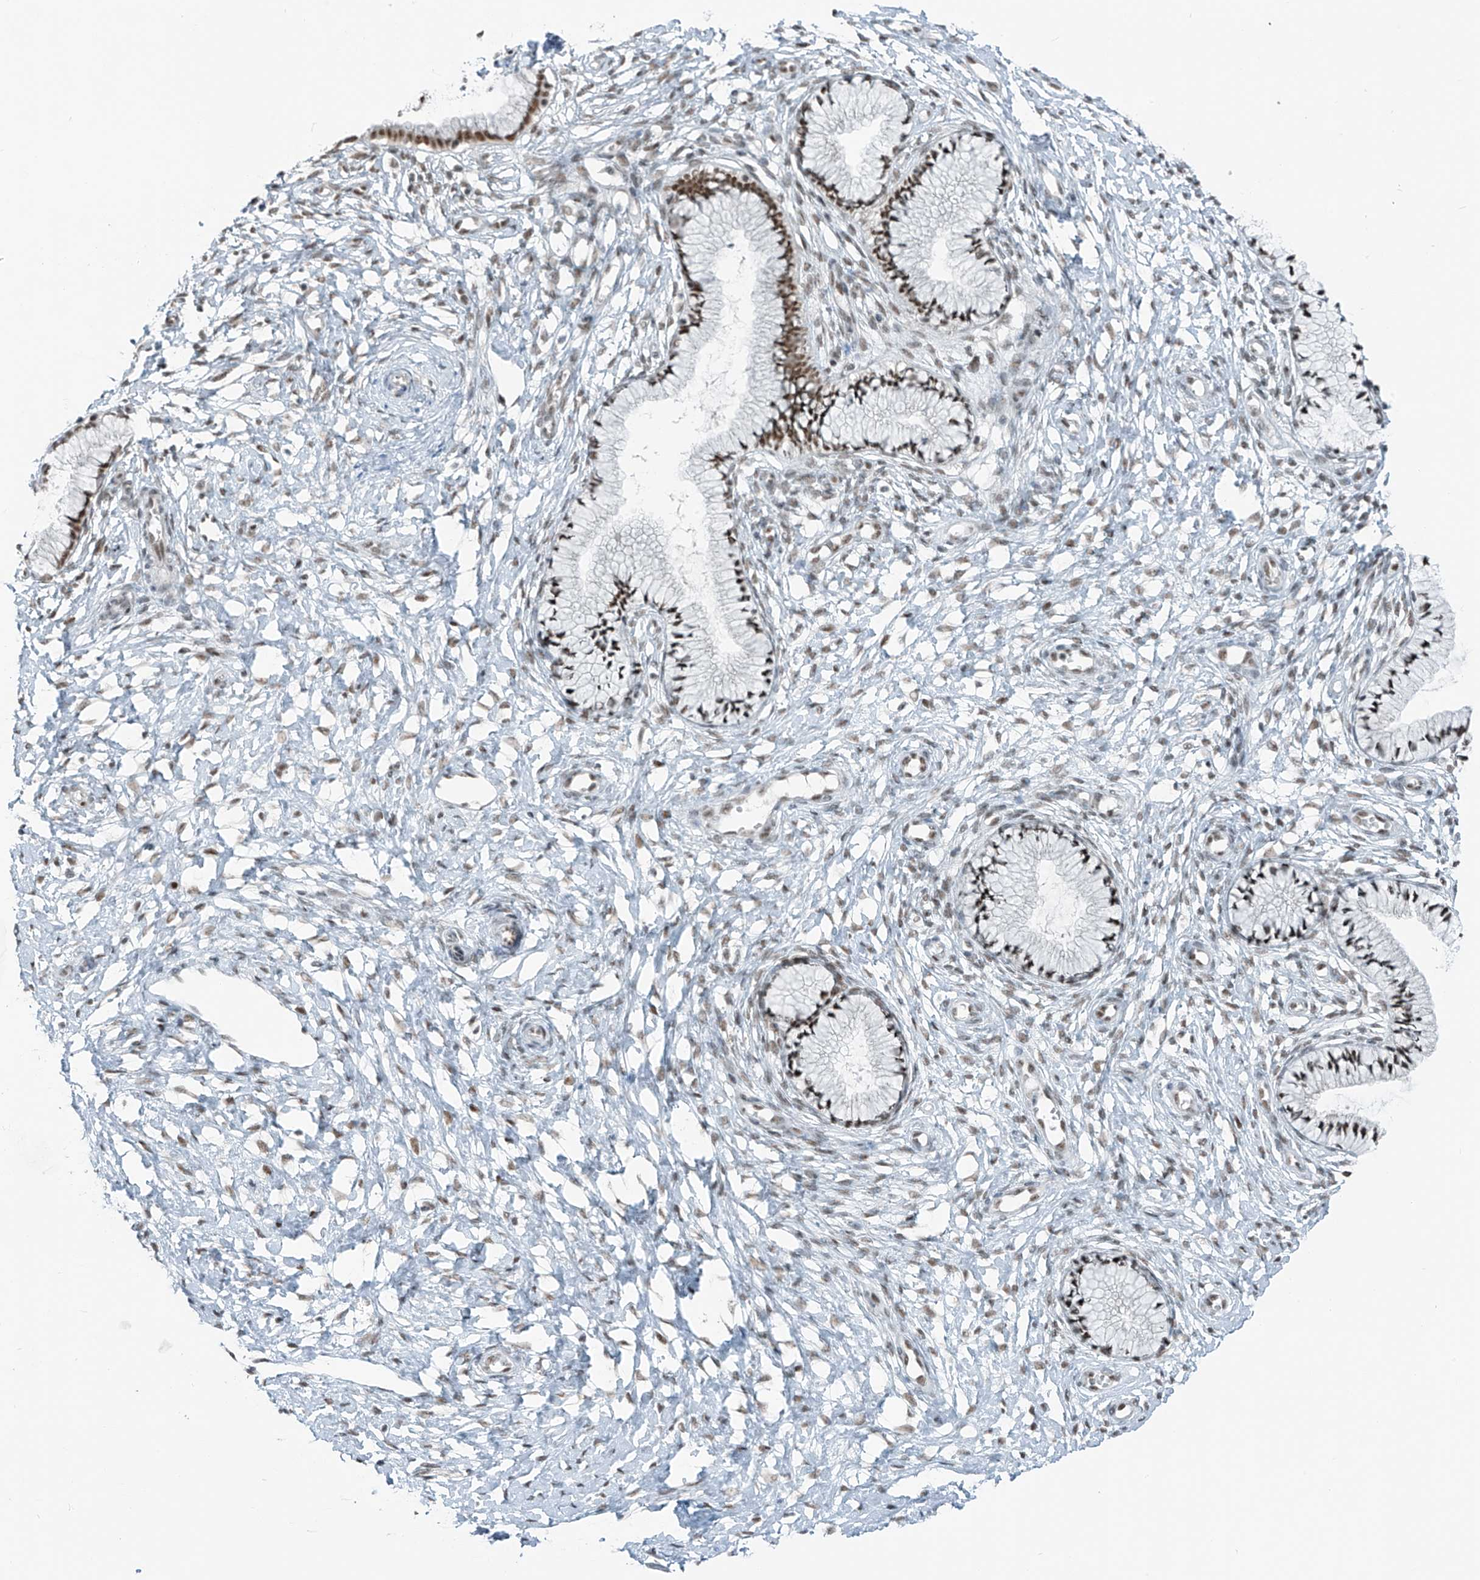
{"staining": {"intensity": "weak", "quantity": ">75%", "location": "nuclear"}, "tissue": "cervix", "cell_type": "Glandular cells", "image_type": "normal", "snomed": [{"axis": "morphology", "description": "Normal tissue, NOS"}, {"axis": "topography", "description": "Cervix"}], "caption": "Cervix stained with DAB immunohistochemistry (IHC) demonstrates low levels of weak nuclear positivity in about >75% of glandular cells. The protein is shown in brown color, while the nuclei are stained blue.", "gene": "WRNIP1", "patient": {"sex": "female", "age": 36}}